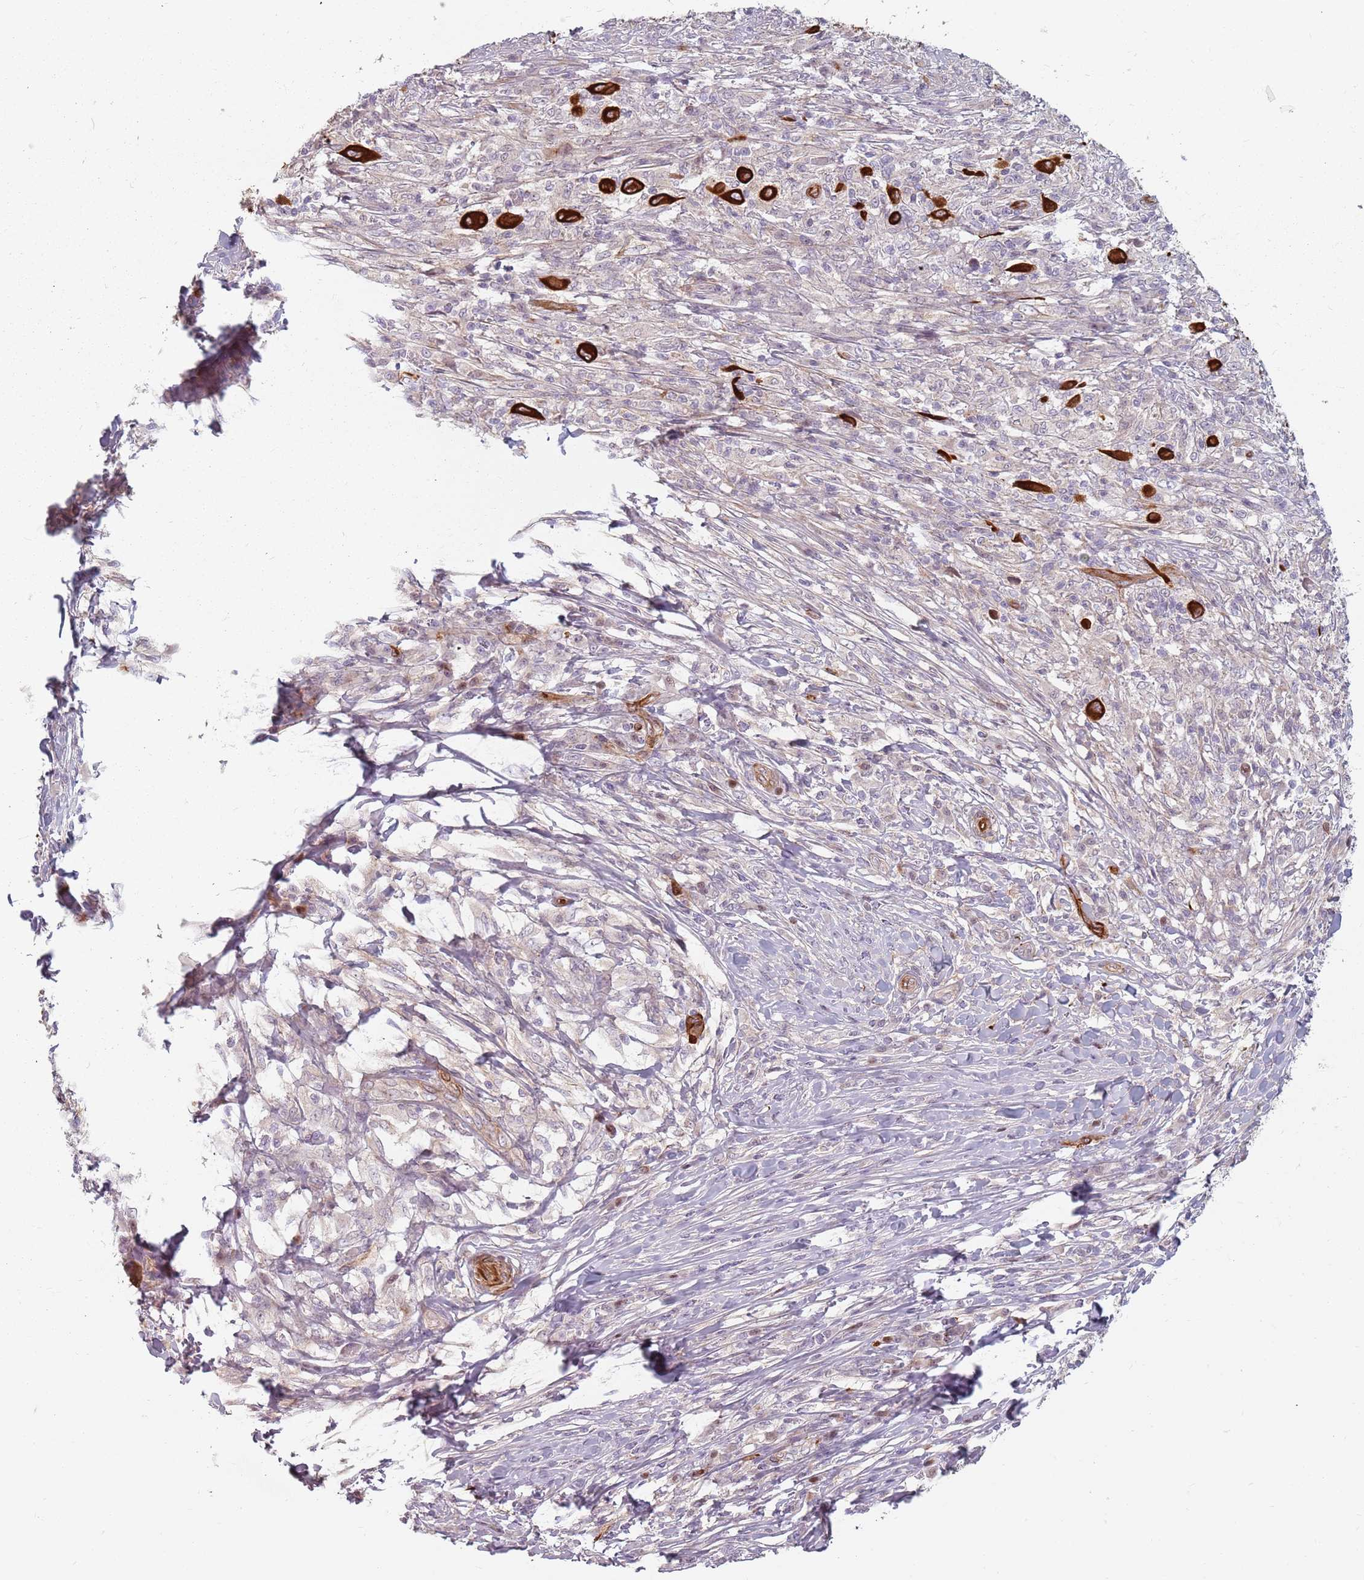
{"staining": {"intensity": "negative", "quantity": "none", "location": "none"}, "tissue": "melanoma", "cell_type": "Tumor cells", "image_type": "cancer", "snomed": [{"axis": "morphology", "description": "Malignant melanoma, NOS"}, {"axis": "topography", "description": "Skin"}], "caption": "A photomicrograph of malignant melanoma stained for a protein displays no brown staining in tumor cells.", "gene": "GAS2L3", "patient": {"sex": "male", "age": 66}}